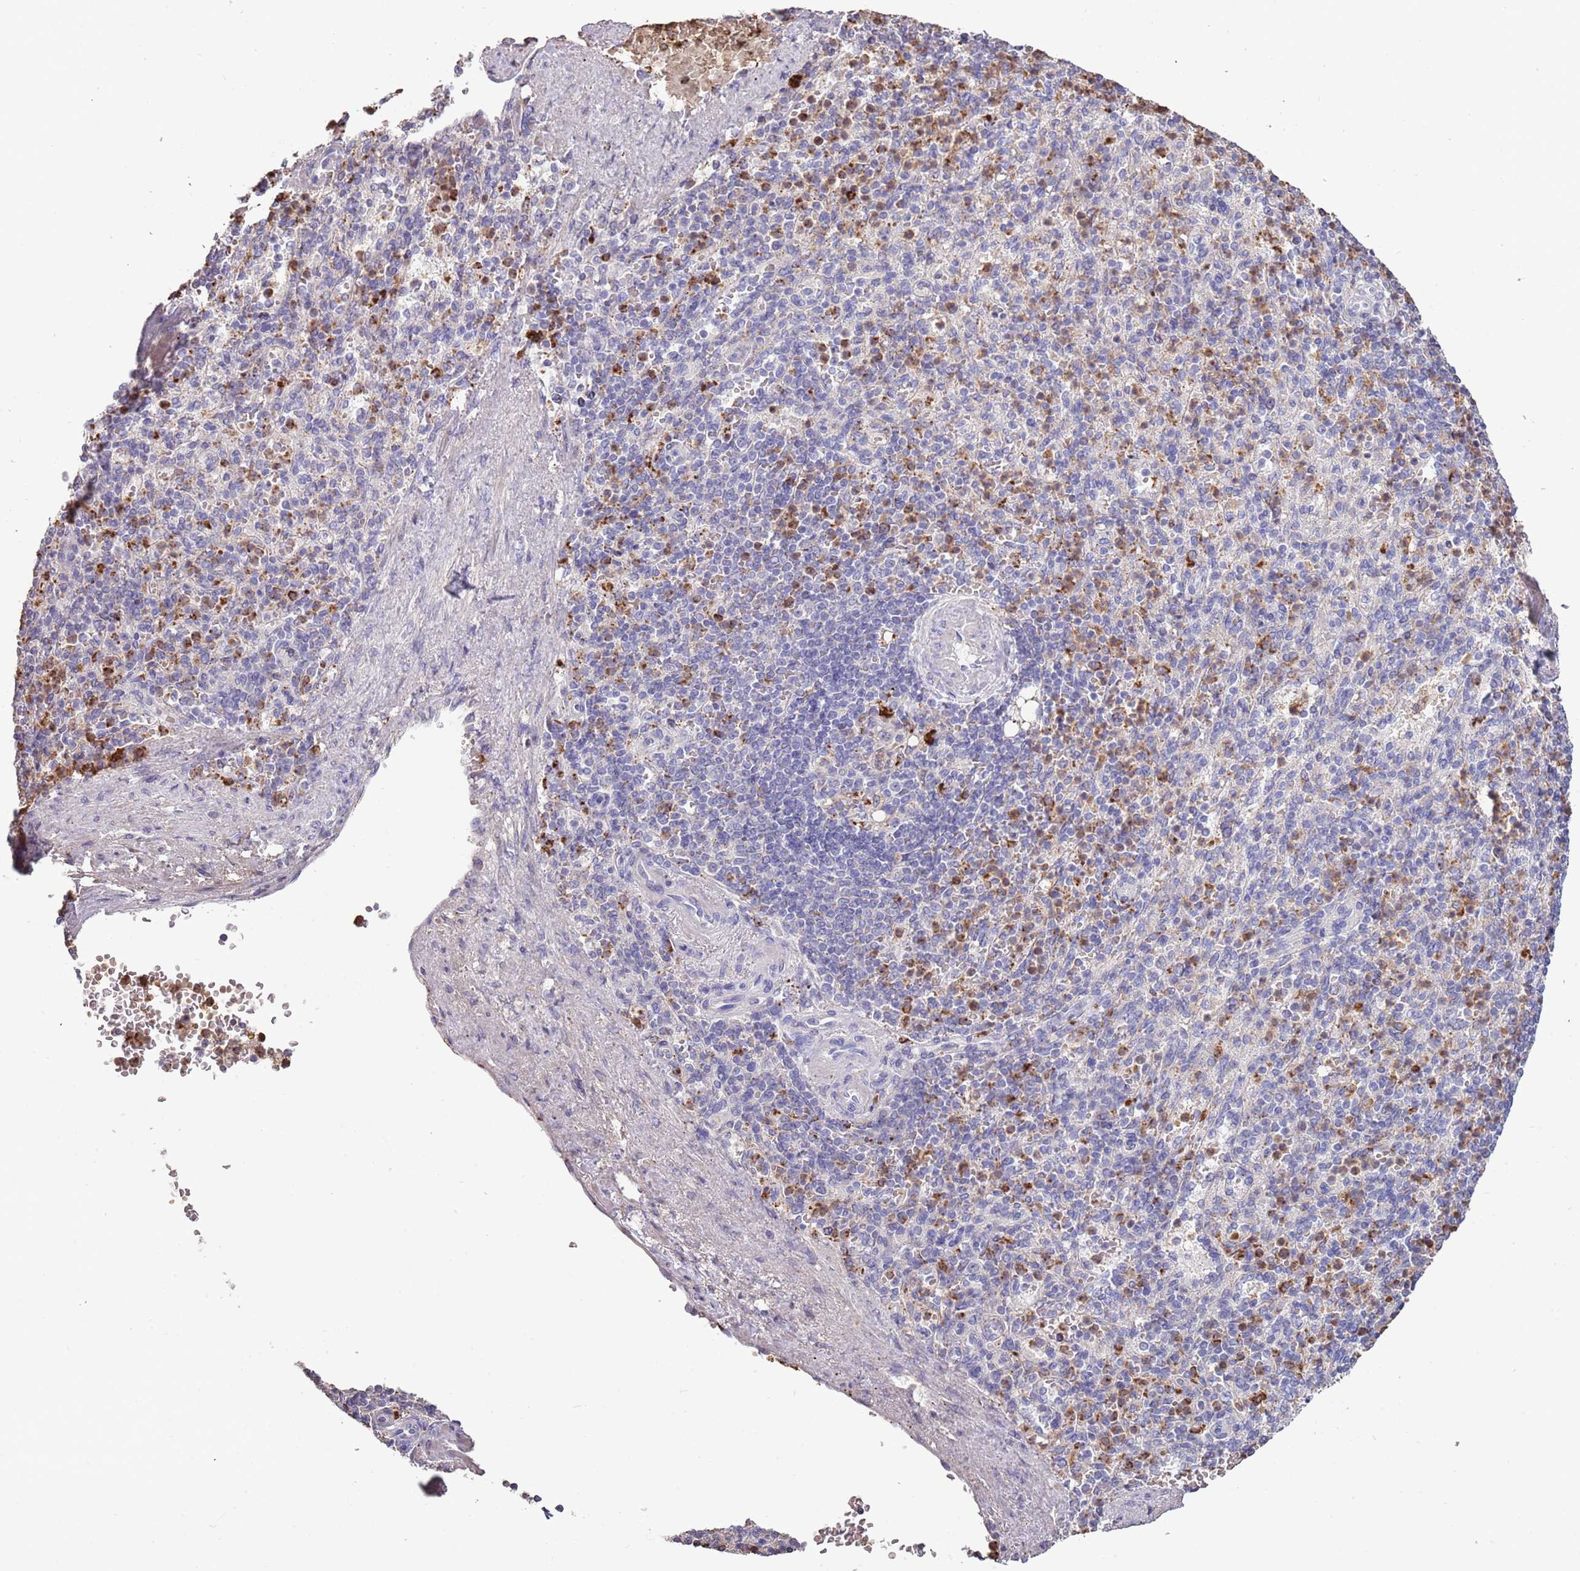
{"staining": {"intensity": "strong", "quantity": "<25%", "location": "cytoplasmic/membranous"}, "tissue": "spleen", "cell_type": "Cells in red pulp", "image_type": "normal", "snomed": [{"axis": "morphology", "description": "Normal tissue, NOS"}, {"axis": "topography", "description": "Spleen"}], "caption": "Spleen stained with DAB immunohistochemistry (IHC) displays medium levels of strong cytoplasmic/membranous positivity in about <25% of cells in red pulp.", "gene": "P2RY13", "patient": {"sex": "female", "age": 74}}